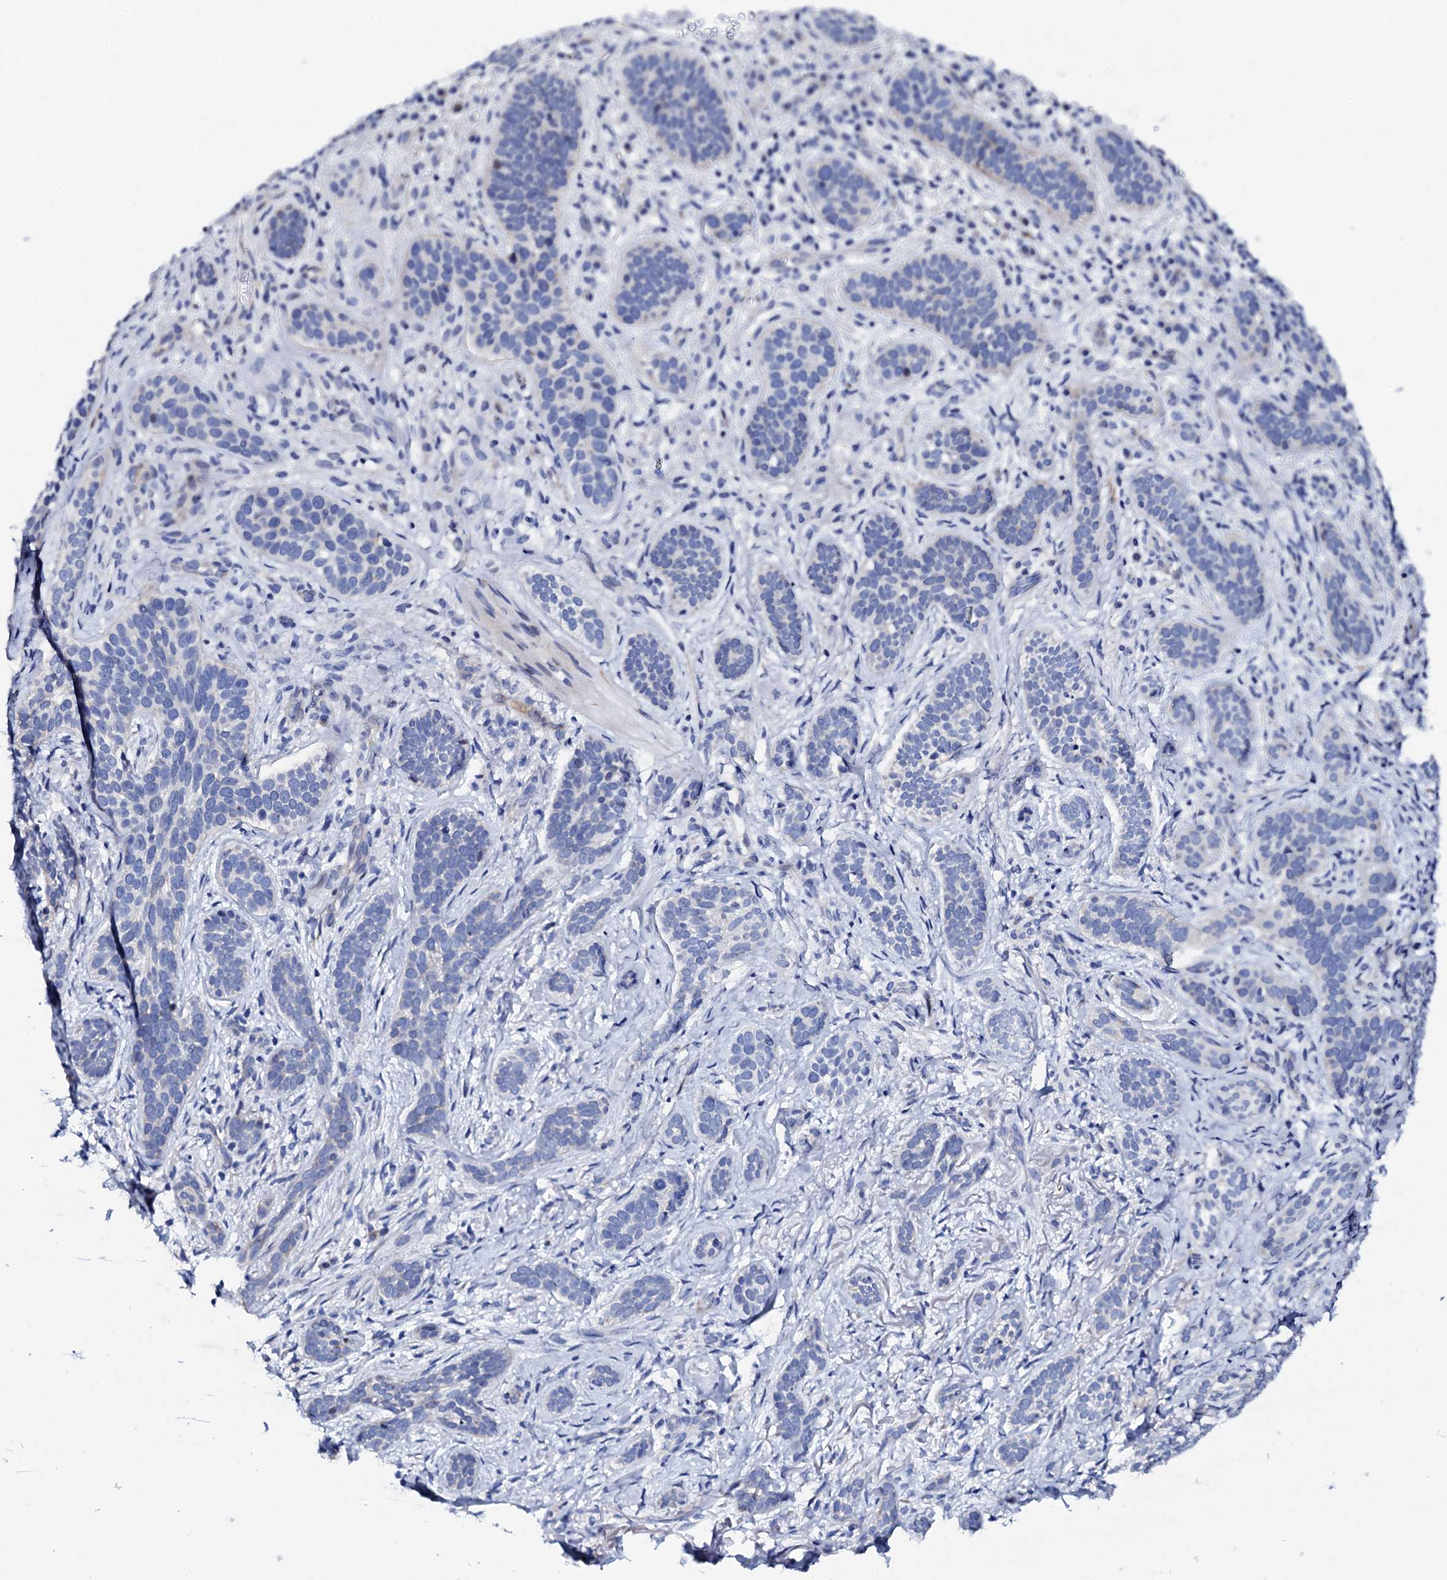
{"staining": {"intensity": "negative", "quantity": "none", "location": "none"}, "tissue": "skin cancer", "cell_type": "Tumor cells", "image_type": "cancer", "snomed": [{"axis": "morphology", "description": "Basal cell carcinoma"}, {"axis": "topography", "description": "Skin"}], "caption": "Immunohistochemistry of human skin cancer shows no staining in tumor cells.", "gene": "TRDN", "patient": {"sex": "male", "age": 71}}